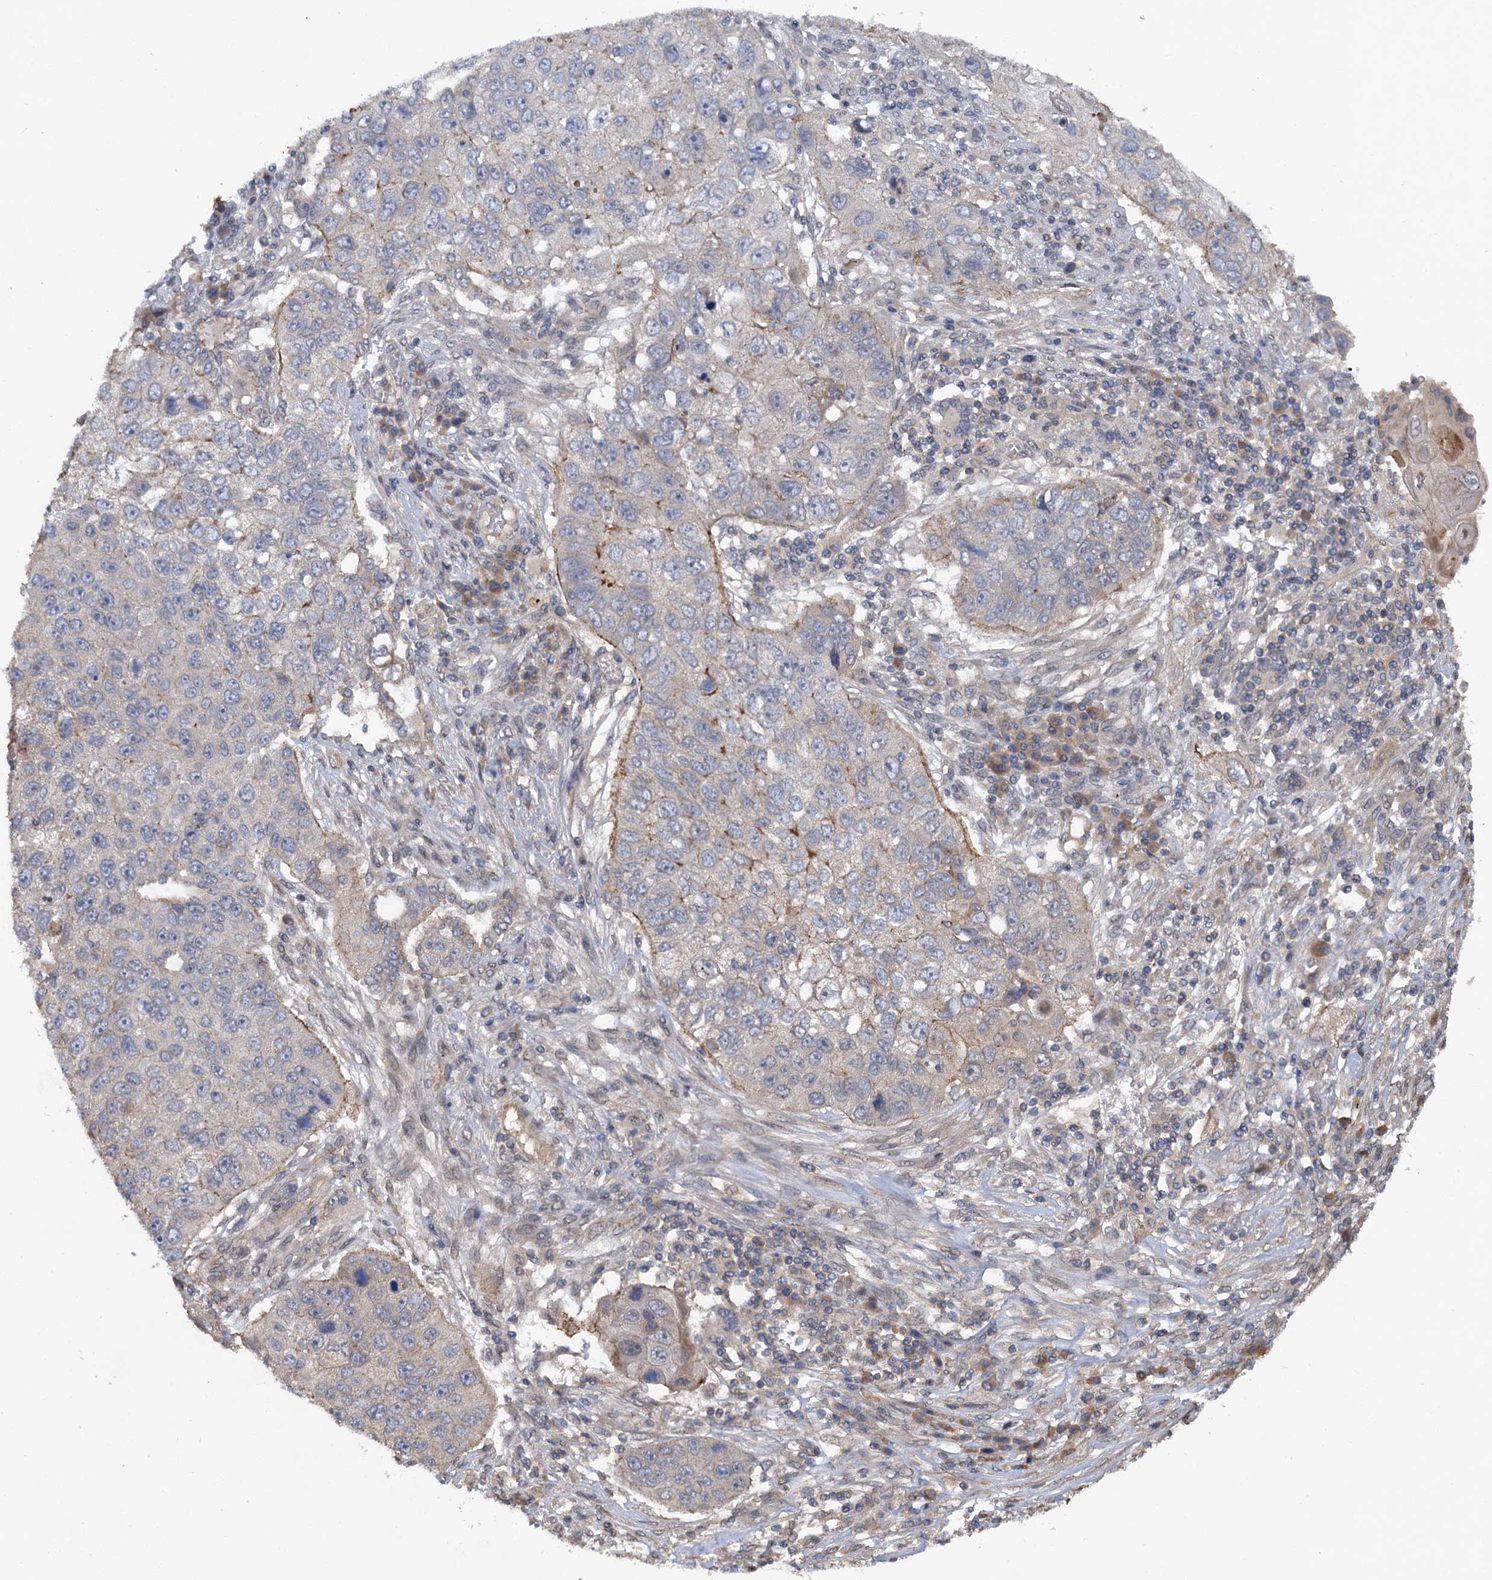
{"staining": {"intensity": "weak", "quantity": "<25%", "location": "cytoplasmic/membranous"}, "tissue": "lung cancer", "cell_type": "Tumor cells", "image_type": "cancer", "snomed": [{"axis": "morphology", "description": "Squamous cell carcinoma, NOS"}, {"axis": "topography", "description": "Lung"}], "caption": "Immunohistochemistry micrograph of neoplastic tissue: lung cancer (squamous cell carcinoma) stained with DAB demonstrates no significant protein positivity in tumor cells.", "gene": "ZNF324", "patient": {"sex": "male", "age": 61}}